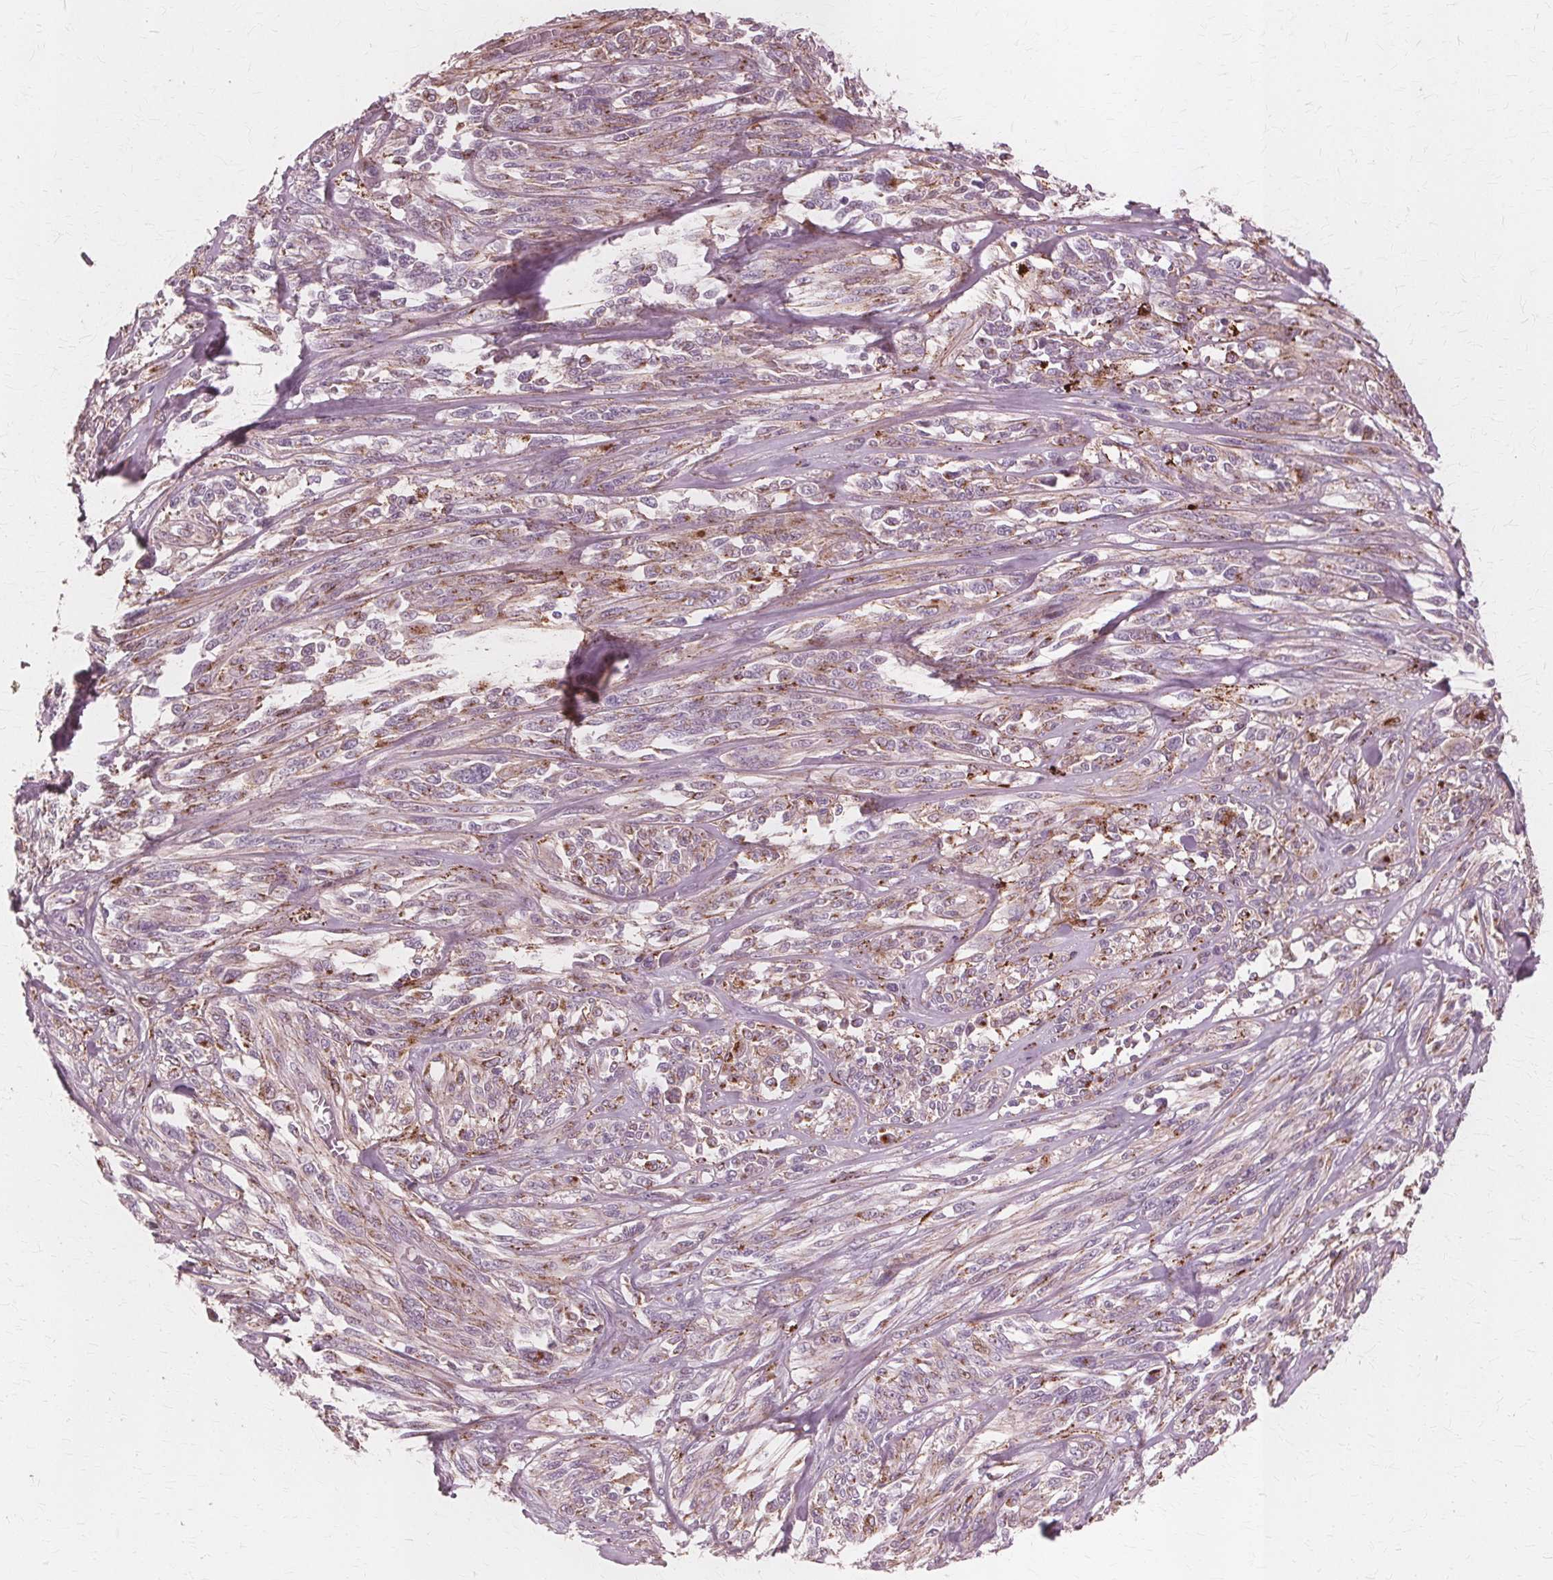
{"staining": {"intensity": "moderate", "quantity": "25%-75%", "location": "cytoplasmic/membranous"}, "tissue": "melanoma", "cell_type": "Tumor cells", "image_type": "cancer", "snomed": [{"axis": "morphology", "description": "Malignant melanoma, NOS"}, {"axis": "topography", "description": "Skin"}], "caption": "The photomicrograph shows a brown stain indicating the presence of a protein in the cytoplasmic/membranous of tumor cells in melanoma.", "gene": "DNASE2", "patient": {"sex": "female", "age": 91}}